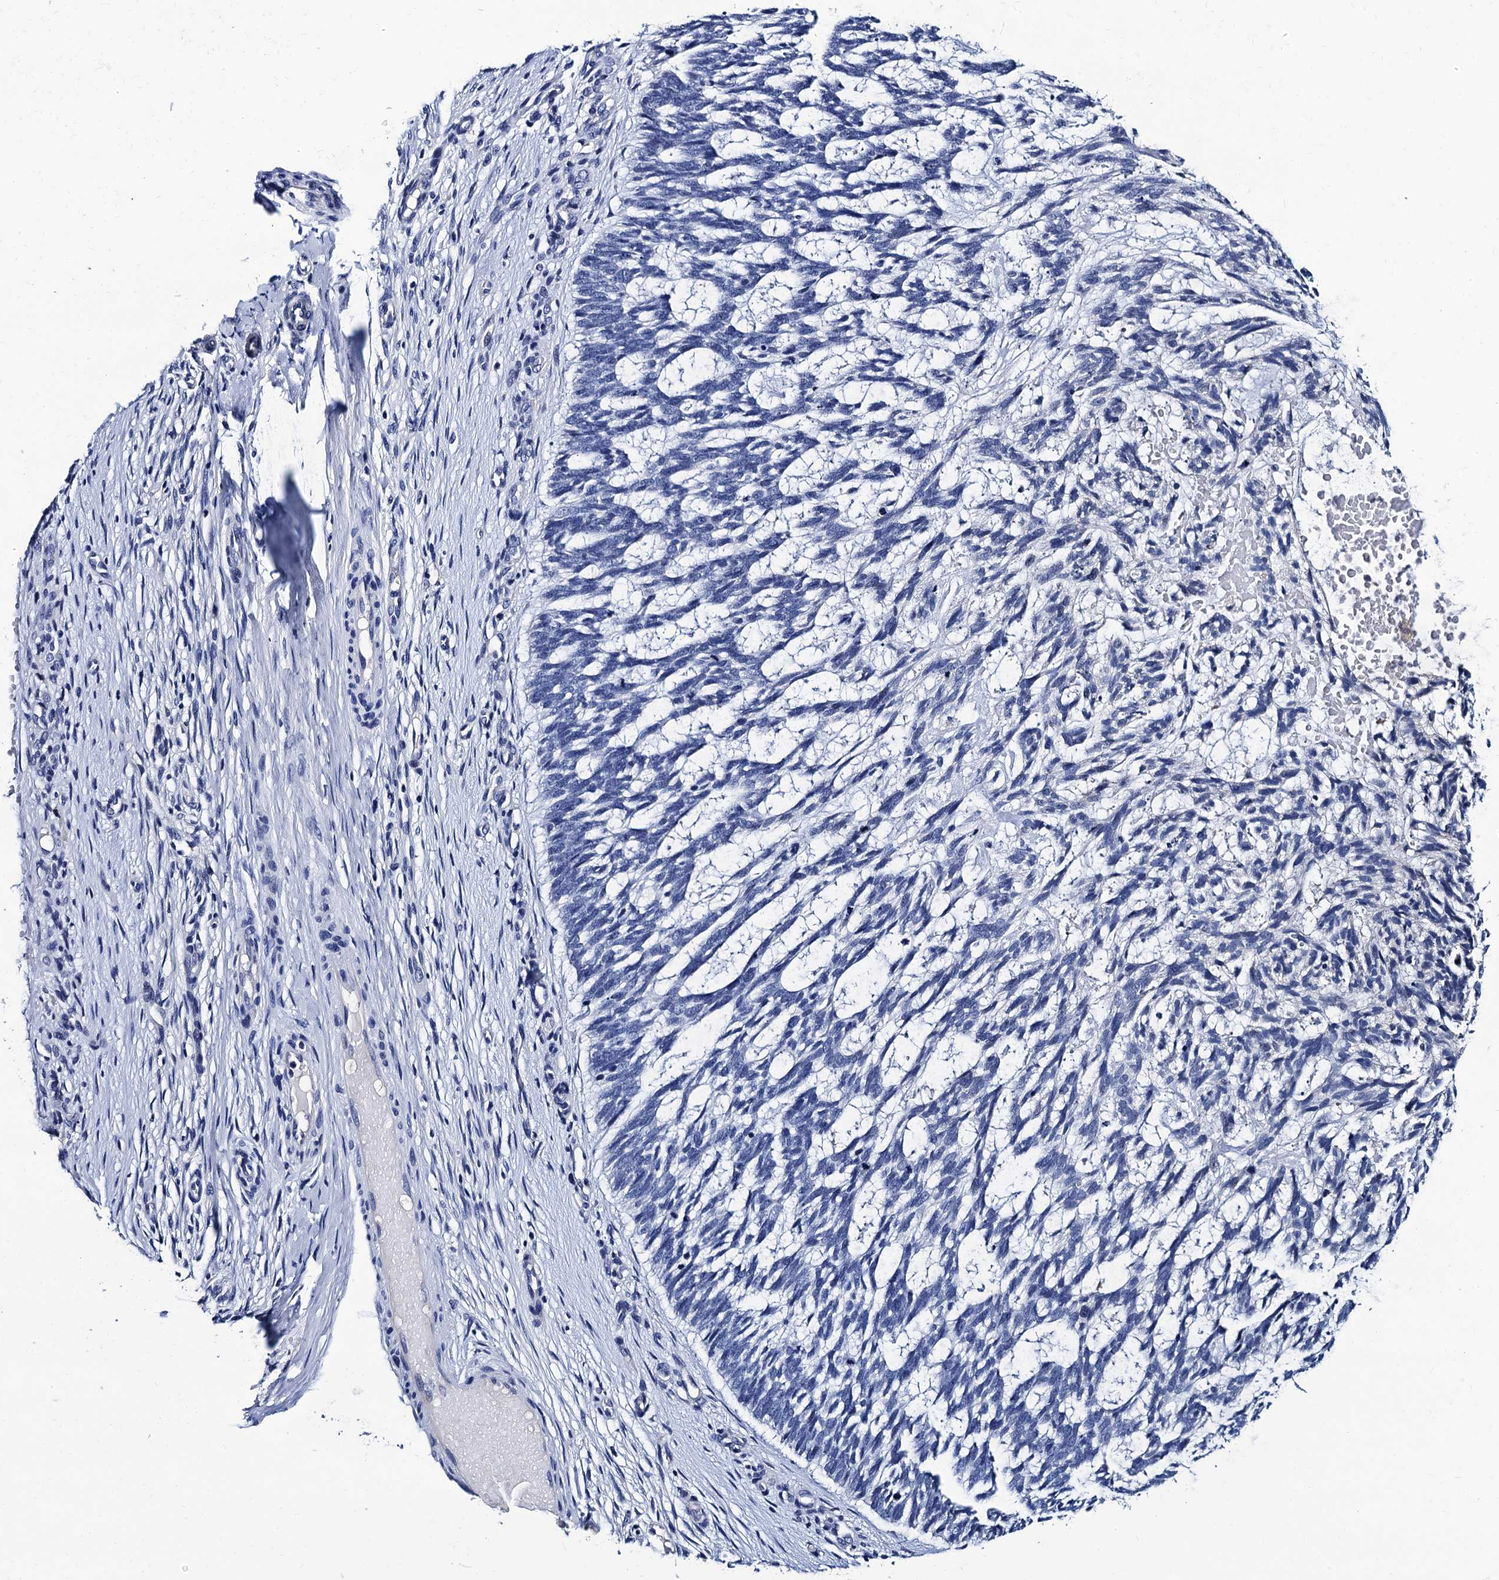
{"staining": {"intensity": "negative", "quantity": "none", "location": "none"}, "tissue": "skin cancer", "cell_type": "Tumor cells", "image_type": "cancer", "snomed": [{"axis": "morphology", "description": "Basal cell carcinoma"}, {"axis": "topography", "description": "Skin"}], "caption": "Tumor cells show no significant protein positivity in basal cell carcinoma (skin).", "gene": "LRRC30", "patient": {"sex": "male", "age": 88}}